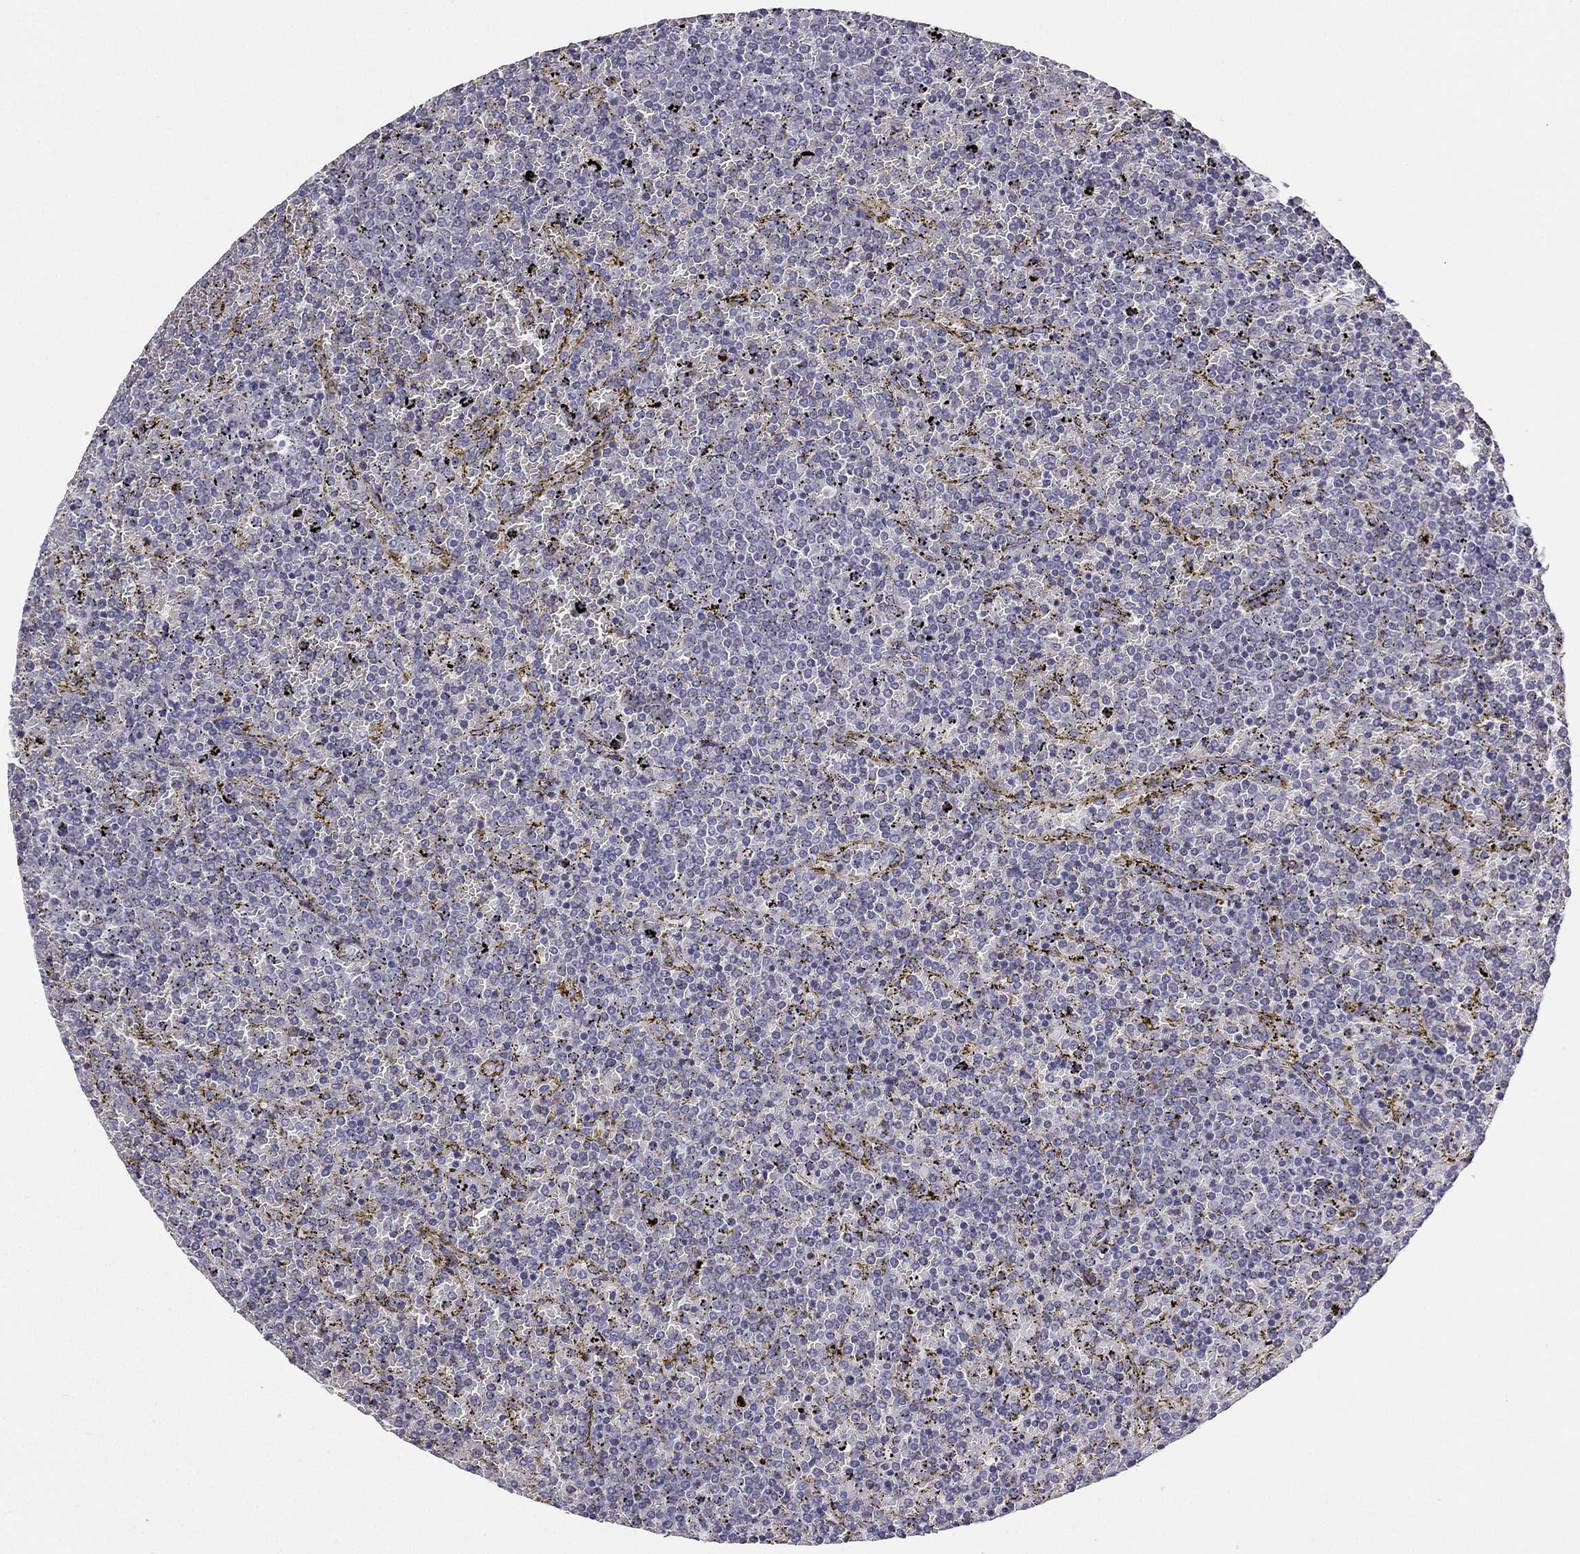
{"staining": {"intensity": "negative", "quantity": "none", "location": "none"}, "tissue": "lymphoma", "cell_type": "Tumor cells", "image_type": "cancer", "snomed": [{"axis": "morphology", "description": "Malignant lymphoma, non-Hodgkin's type, Low grade"}, {"axis": "topography", "description": "Spleen"}], "caption": "Immunohistochemical staining of human lymphoma shows no significant expression in tumor cells.", "gene": "CALB2", "patient": {"sex": "female", "age": 77}}